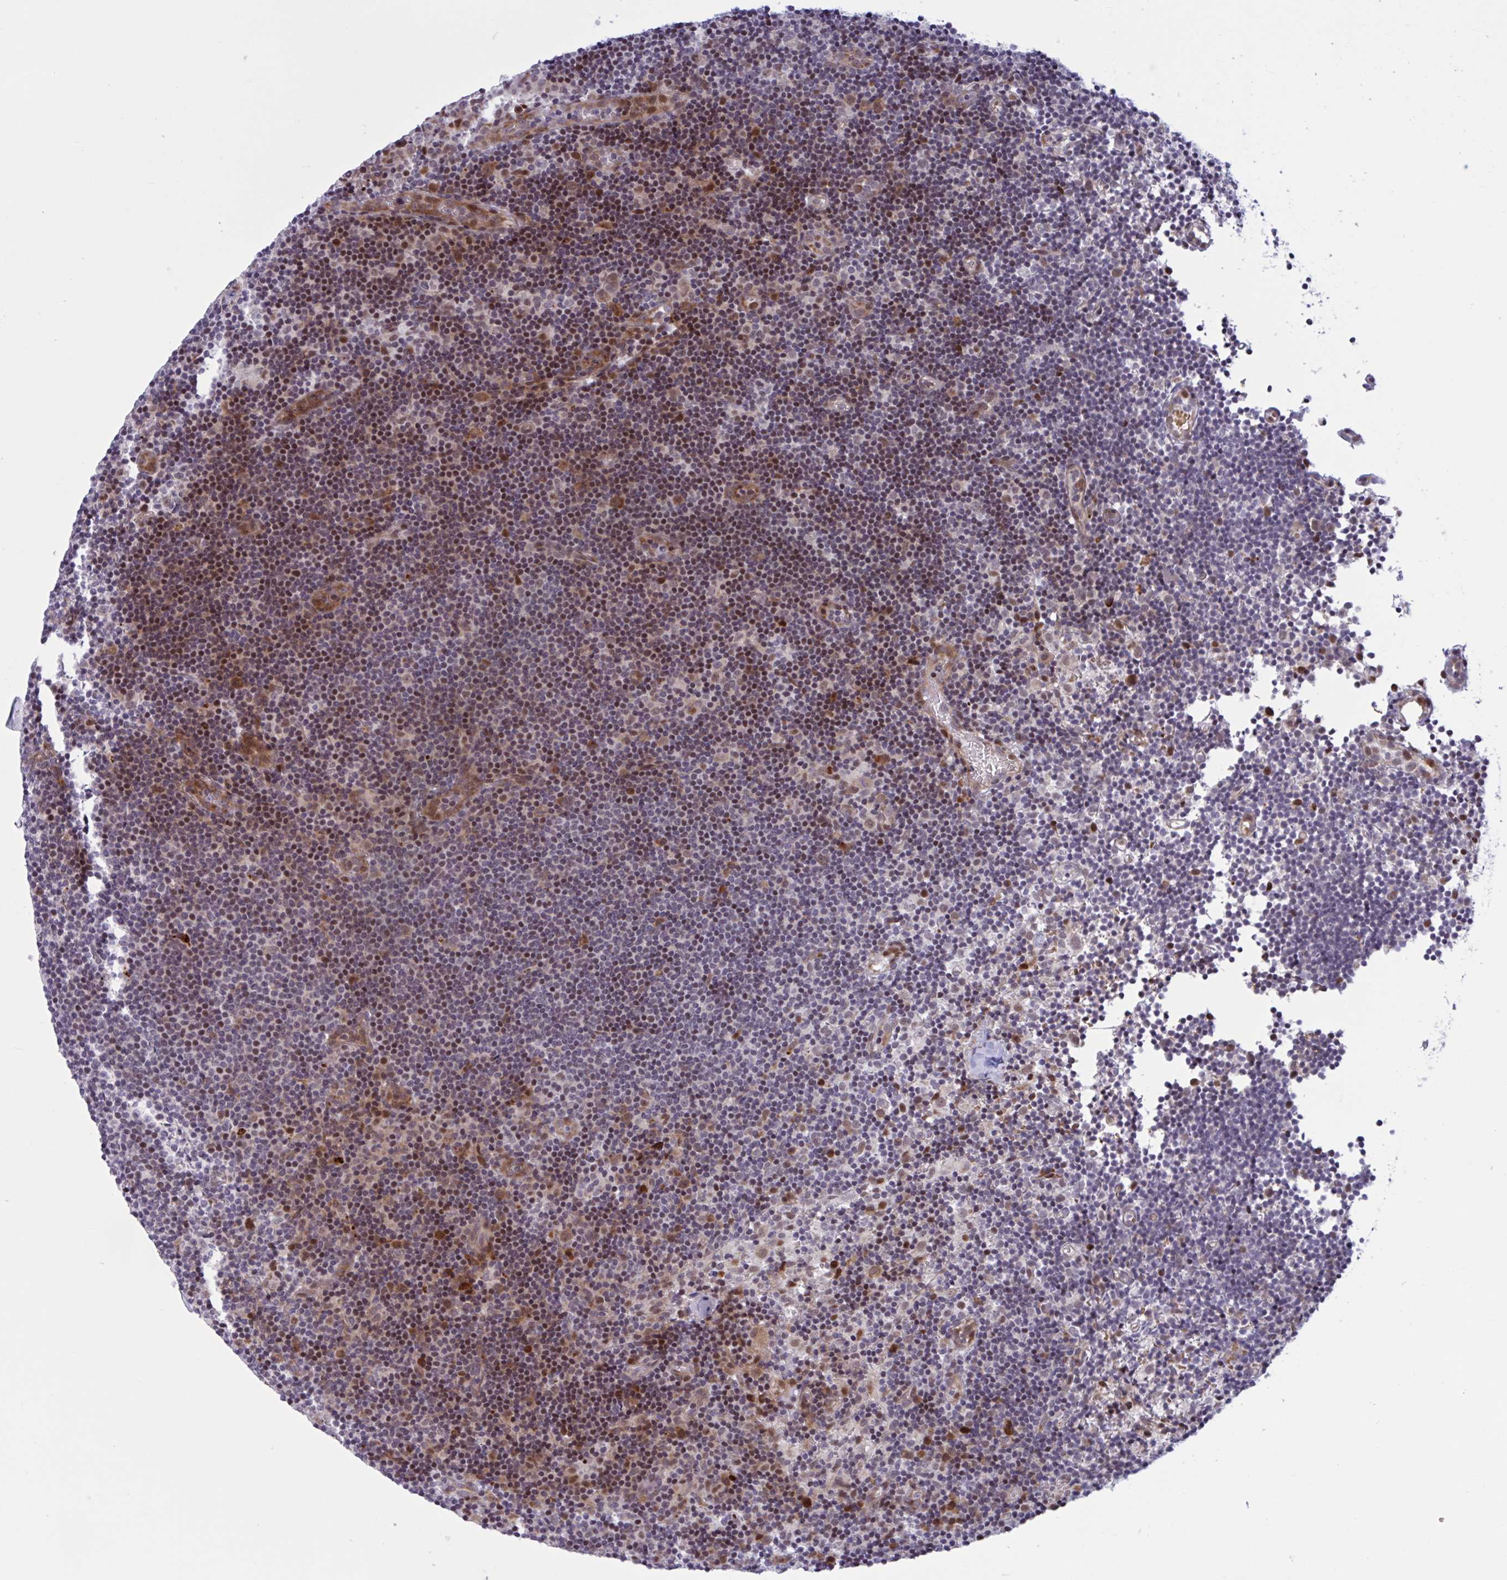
{"staining": {"intensity": "weak", "quantity": "25%-75%", "location": "nuclear"}, "tissue": "lymph node", "cell_type": "Germinal center cells", "image_type": "normal", "snomed": [{"axis": "morphology", "description": "Normal tissue, NOS"}, {"axis": "topography", "description": "Lymph node"}], "caption": "A photomicrograph of human lymph node stained for a protein exhibits weak nuclear brown staining in germinal center cells. (brown staining indicates protein expression, while blue staining denotes nuclei).", "gene": "RBL1", "patient": {"sex": "female", "age": 45}}